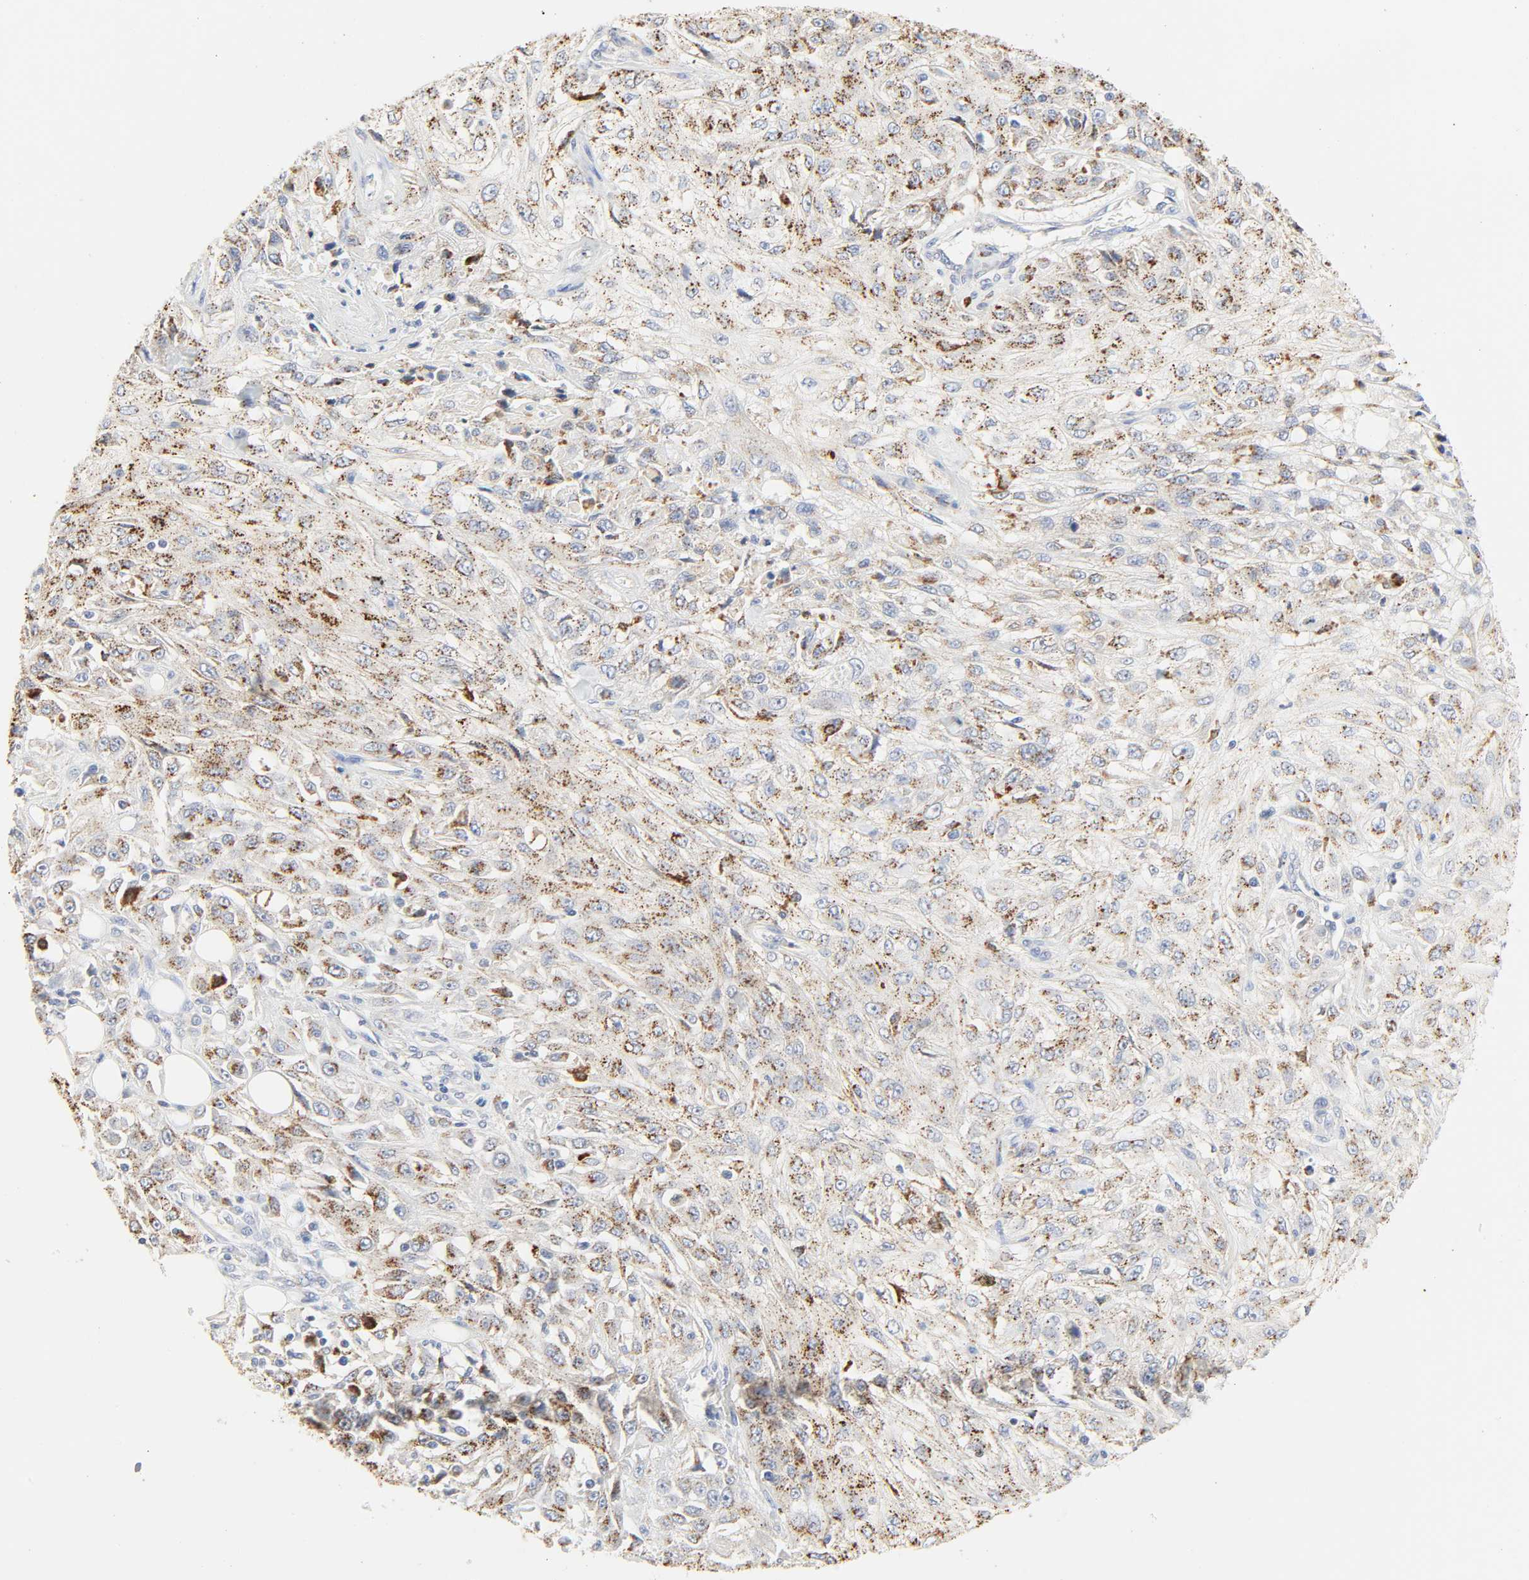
{"staining": {"intensity": "moderate", "quantity": ">75%", "location": "cytoplasmic/membranous"}, "tissue": "skin cancer", "cell_type": "Tumor cells", "image_type": "cancer", "snomed": [{"axis": "morphology", "description": "Squamous cell carcinoma, NOS"}, {"axis": "topography", "description": "Skin"}], "caption": "Protein expression analysis of squamous cell carcinoma (skin) shows moderate cytoplasmic/membranous staining in approximately >75% of tumor cells.", "gene": "CAMK2A", "patient": {"sex": "male", "age": 75}}